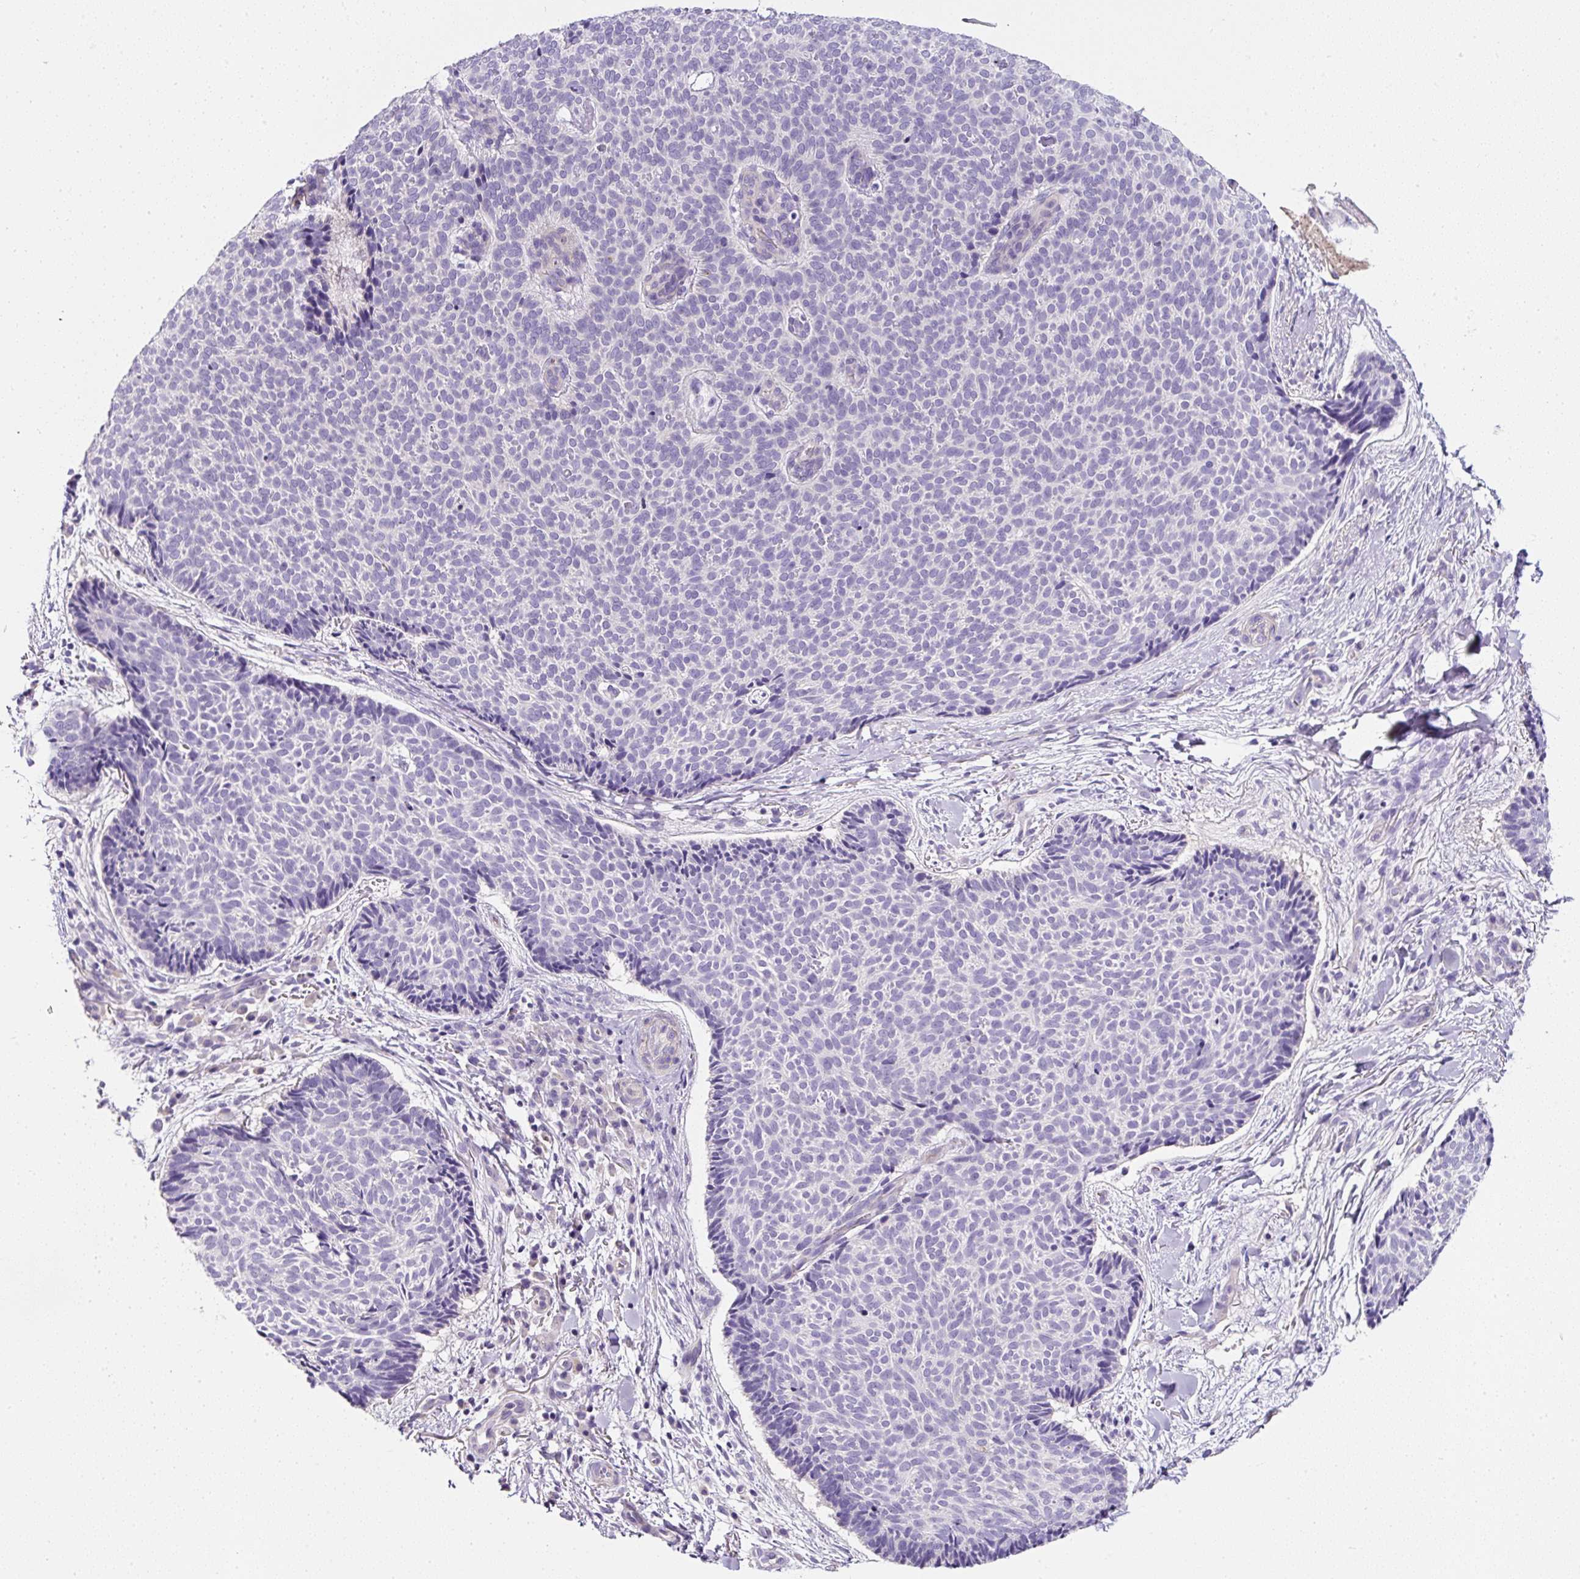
{"staining": {"intensity": "negative", "quantity": "none", "location": "none"}, "tissue": "skin cancer", "cell_type": "Tumor cells", "image_type": "cancer", "snomed": [{"axis": "morphology", "description": "Normal tissue, NOS"}, {"axis": "morphology", "description": "Basal cell carcinoma"}, {"axis": "topography", "description": "Skin"}], "caption": "DAB immunohistochemical staining of human basal cell carcinoma (skin) shows no significant positivity in tumor cells.", "gene": "OR14A2", "patient": {"sex": "male", "age": 50}}